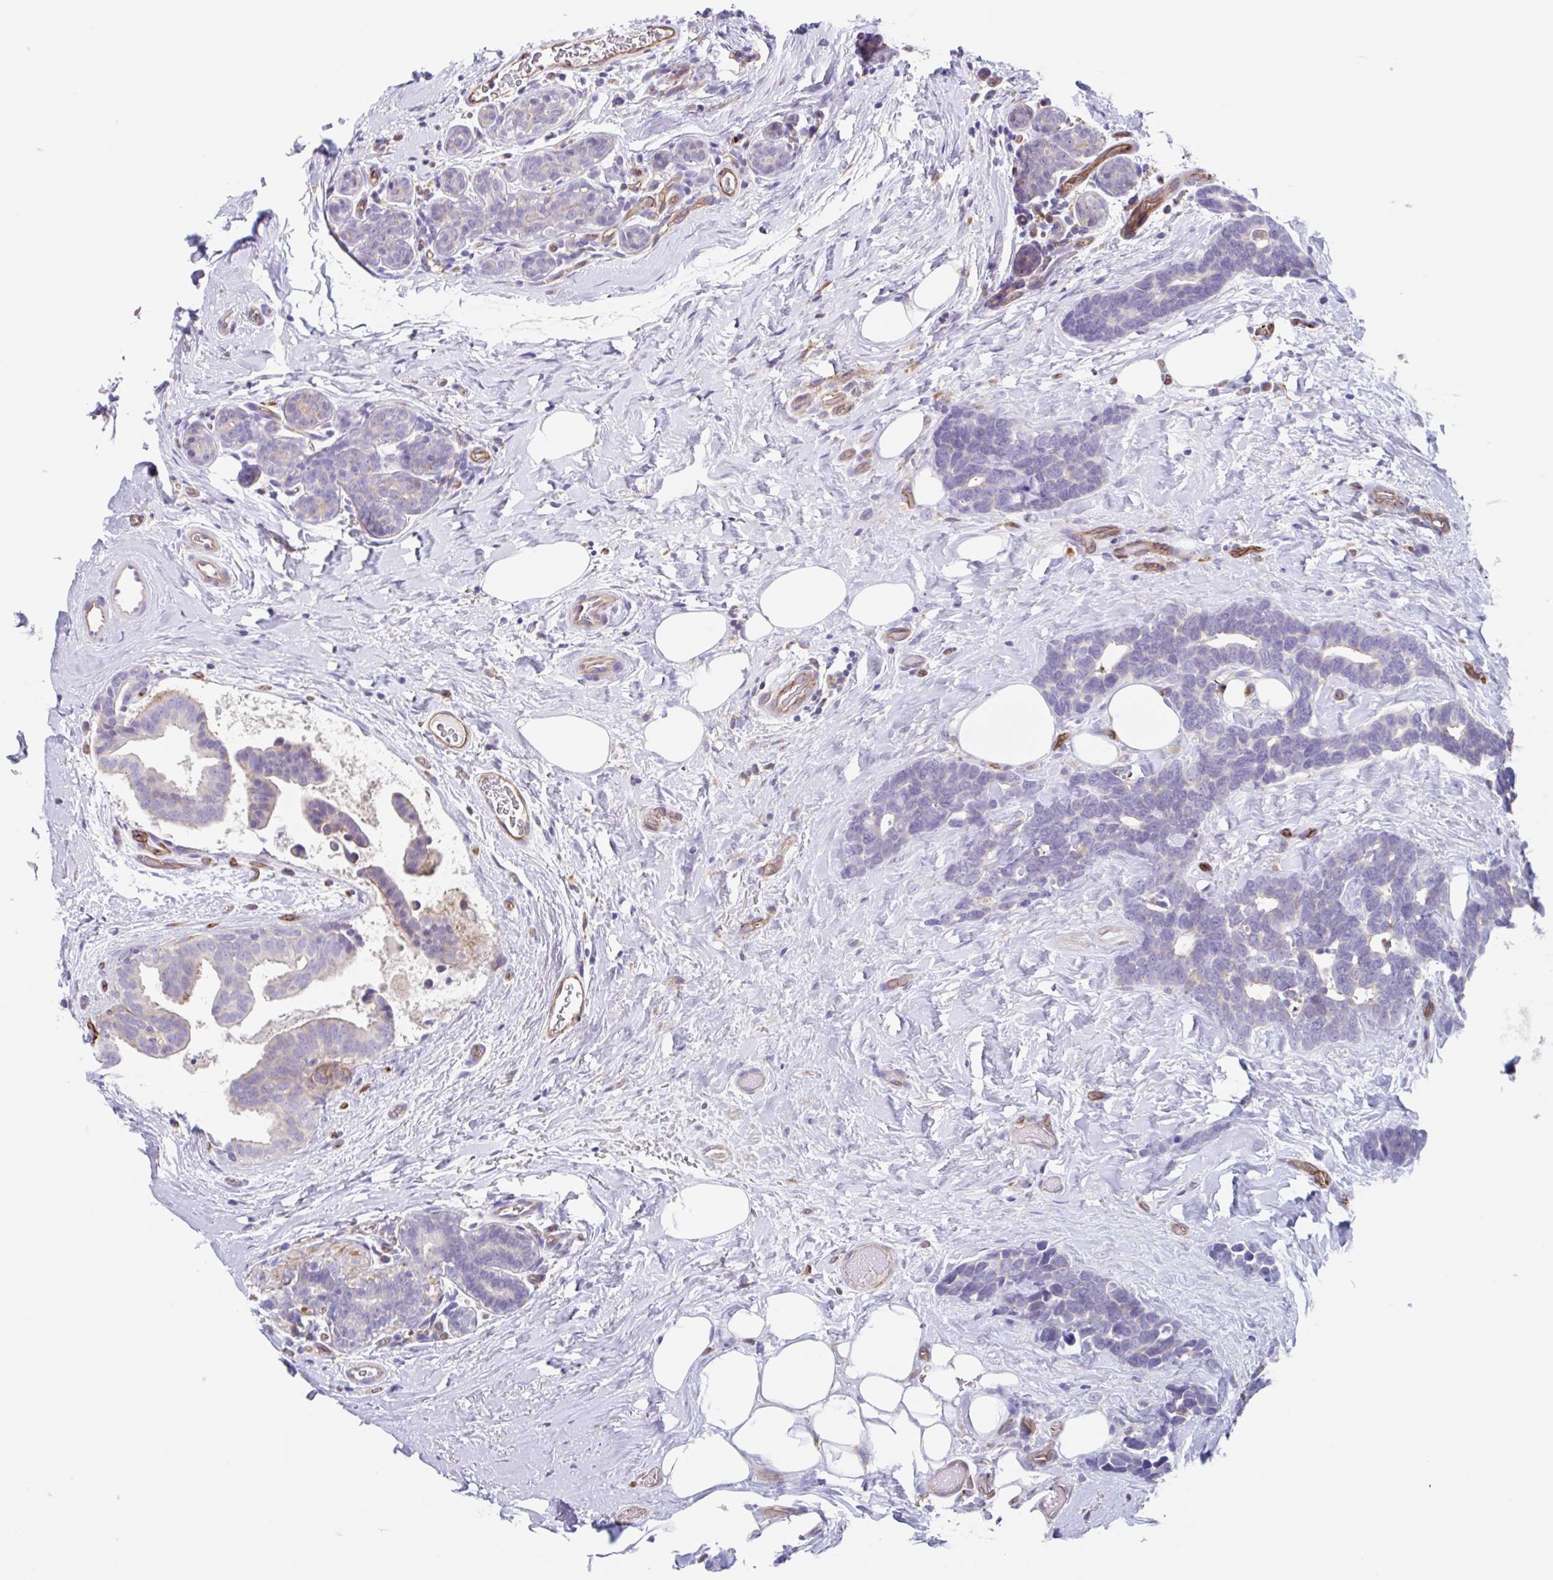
{"staining": {"intensity": "negative", "quantity": "none", "location": "none"}, "tissue": "breast cancer", "cell_type": "Tumor cells", "image_type": "cancer", "snomed": [{"axis": "morphology", "description": "Duct carcinoma"}, {"axis": "topography", "description": "Breast"}], "caption": "Immunohistochemical staining of infiltrating ductal carcinoma (breast) demonstrates no significant staining in tumor cells.", "gene": "EHD4", "patient": {"sex": "female", "age": 71}}